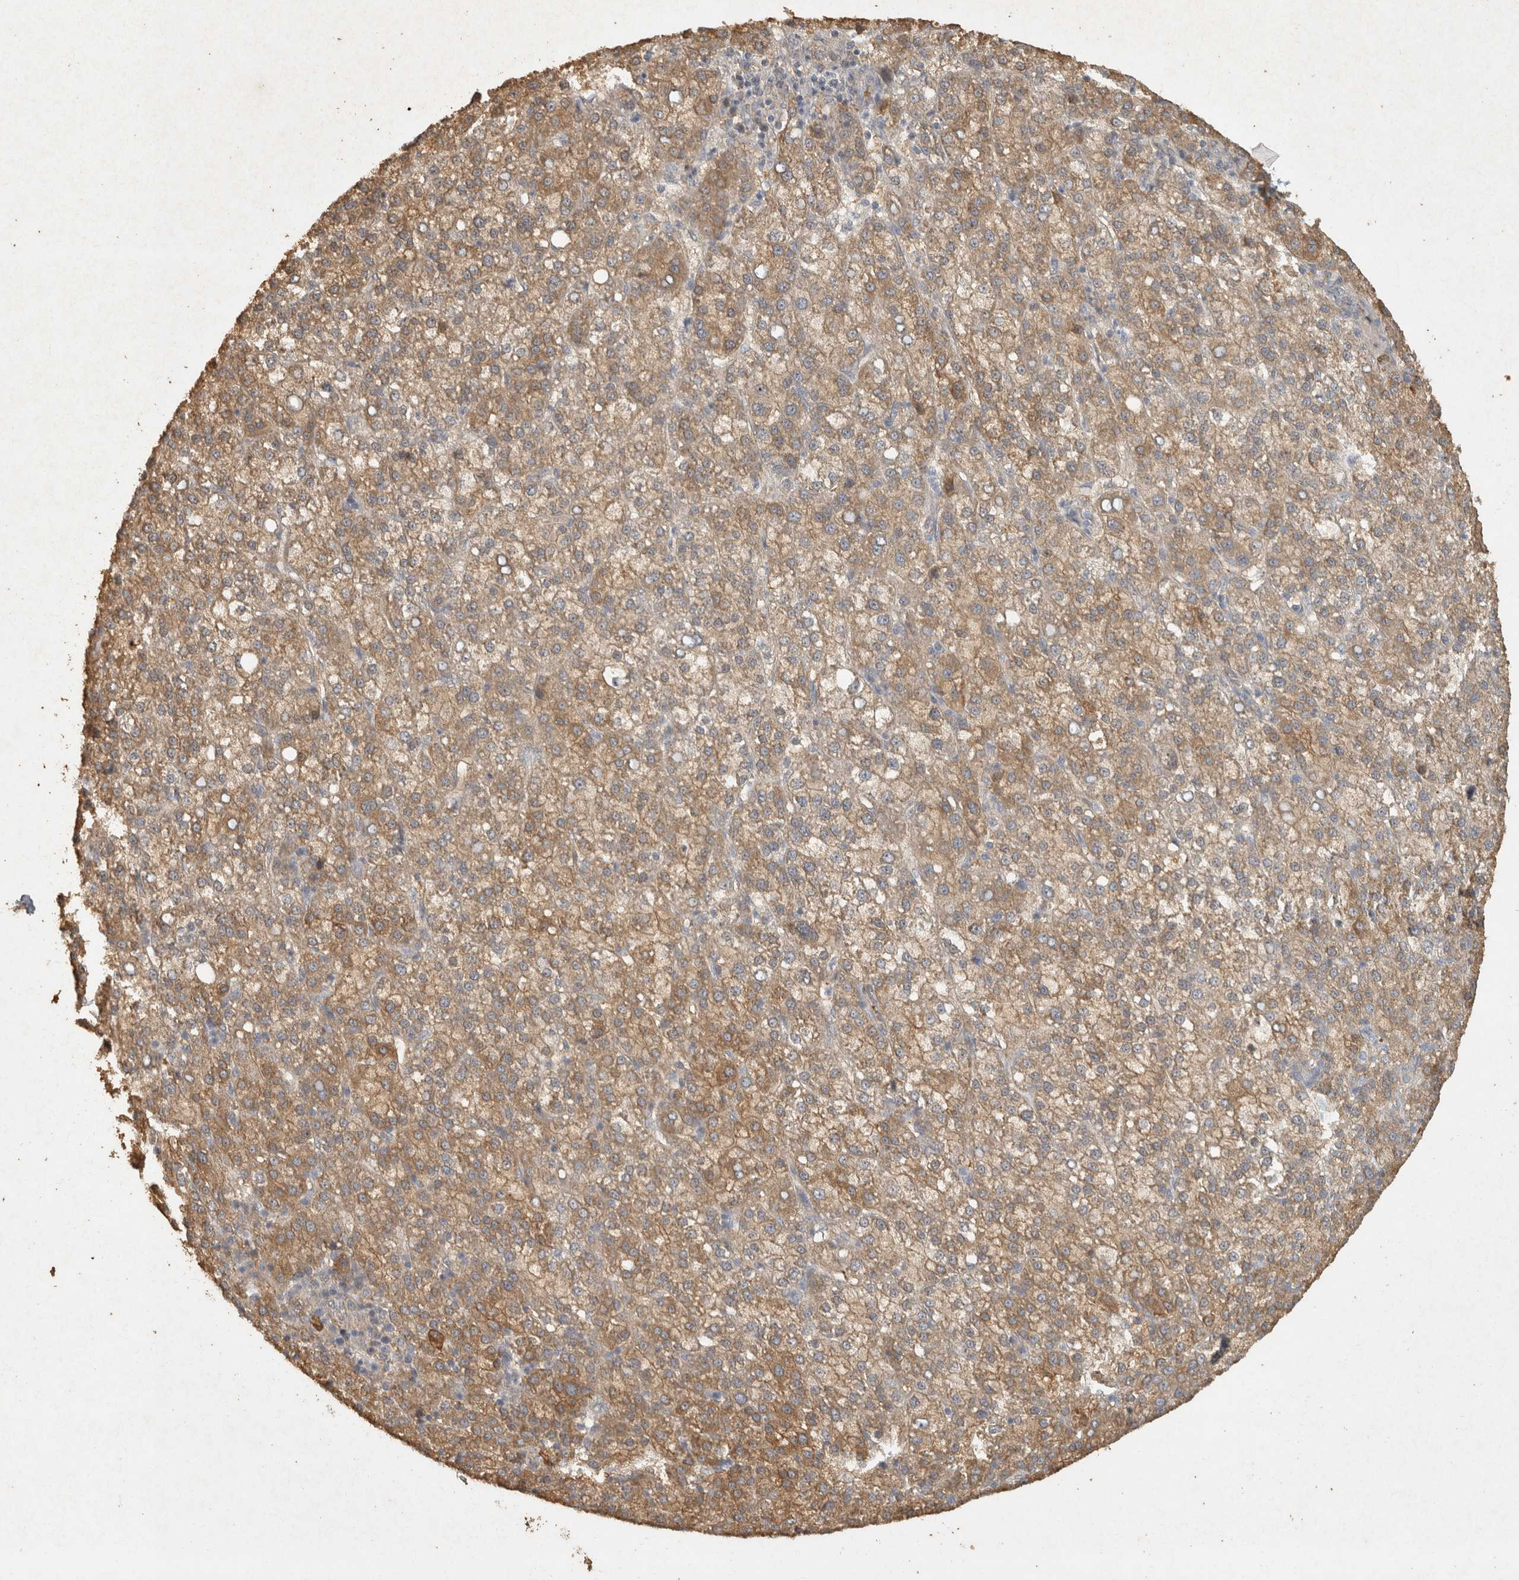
{"staining": {"intensity": "moderate", "quantity": ">75%", "location": "cytoplasmic/membranous"}, "tissue": "liver cancer", "cell_type": "Tumor cells", "image_type": "cancer", "snomed": [{"axis": "morphology", "description": "Carcinoma, Hepatocellular, NOS"}, {"axis": "topography", "description": "Liver"}], "caption": "Protein expression analysis of human liver cancer (hepatocellular carcinoma) reveals moderate cytoplasmic/membranous staining in about >75% of tumor cells.", "gene": "OSTN", "patient": {"sex": "female", "age": 58}}